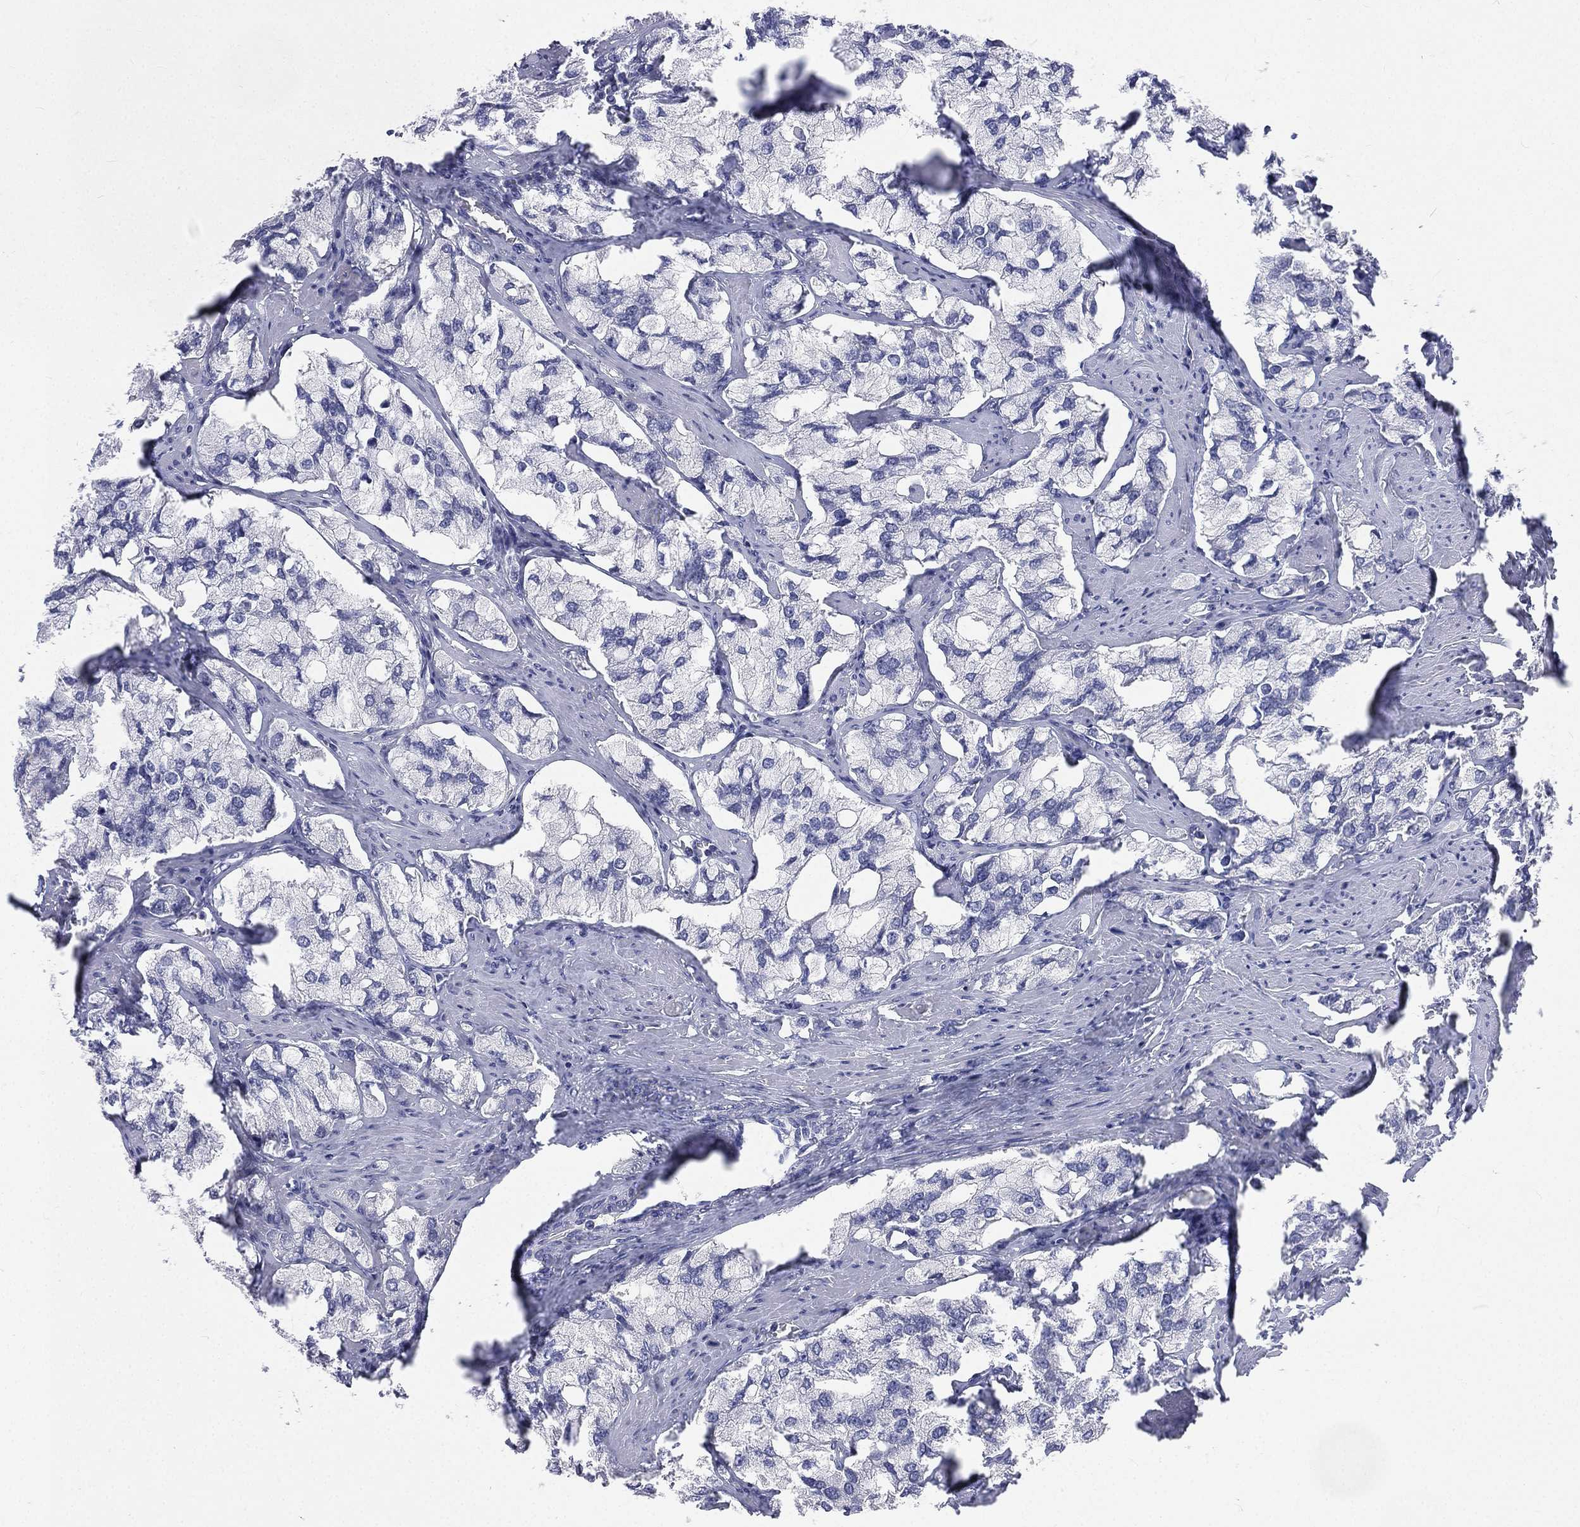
{"staining": {"intensity": "negative", "quantity": "none", "location": "none"}, "tissue": "prostate cancer", "cell_type": "Tumor cells", "image_type": "cancer", "snomed": [{"axis": "morphology", "description": "Adenocarcinoma, NOS"}, {"axis": "topography", "description": "Prostate and seminal vesicle, NOS"}, {"axis": "topography", "description": "Prostate"}], "caption": "A histopathology image of human prostate cancer is negative for staining in tumor cells. Nuclei are stained in blue.", "gene": "CD3D", "patient": {"sex": "male", "age": 64}}